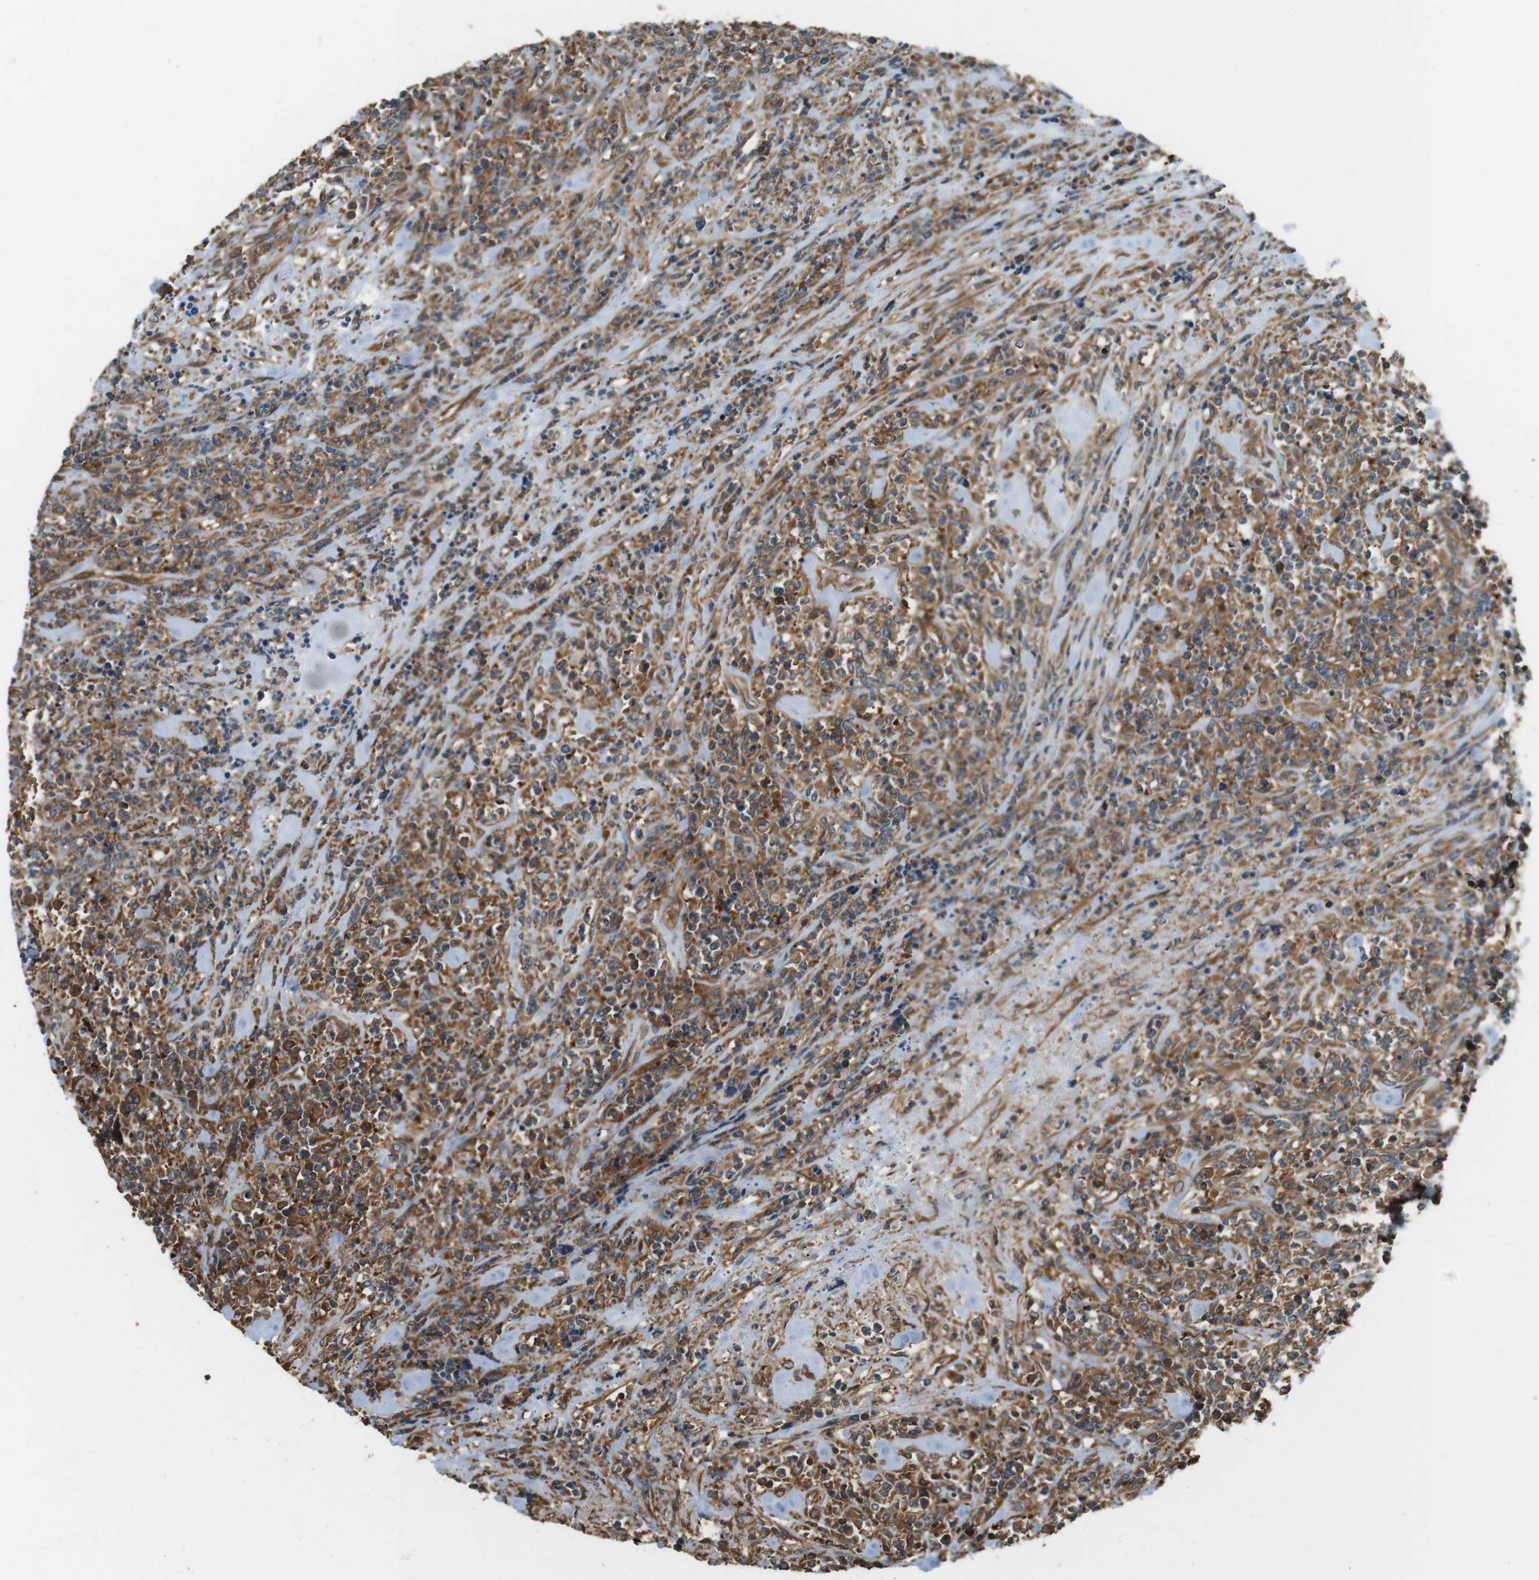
{"staining": {"intensity": "moderate", "quantity": ">75%", "location": "cytoplasmic/membranous"}, "tissue": "lymphoma", "cell_type": "Tumor cells", "image_type": "cancer", "snomed": [{"axis": "morphology", "description": "Malignant lymphoma, non-Hodgkin's type, High grade"}, {"axis": "topography", "description": "Soft tissue"}], "caption": "Immunohistochemistry (IHC) micrograph of neoplastic tissue: human high-grade malignant lymphoma, non-Hodgkin's type stained using immunohistochemistry displays medium levels of moderate protein expression localized specifically in the cytoplasmic/membranous of tumor cells, appearing as a cytoplasmic/membranous brown color.", "gene": "PA2G4", "patient": {"sex": "male", "age": 18}}